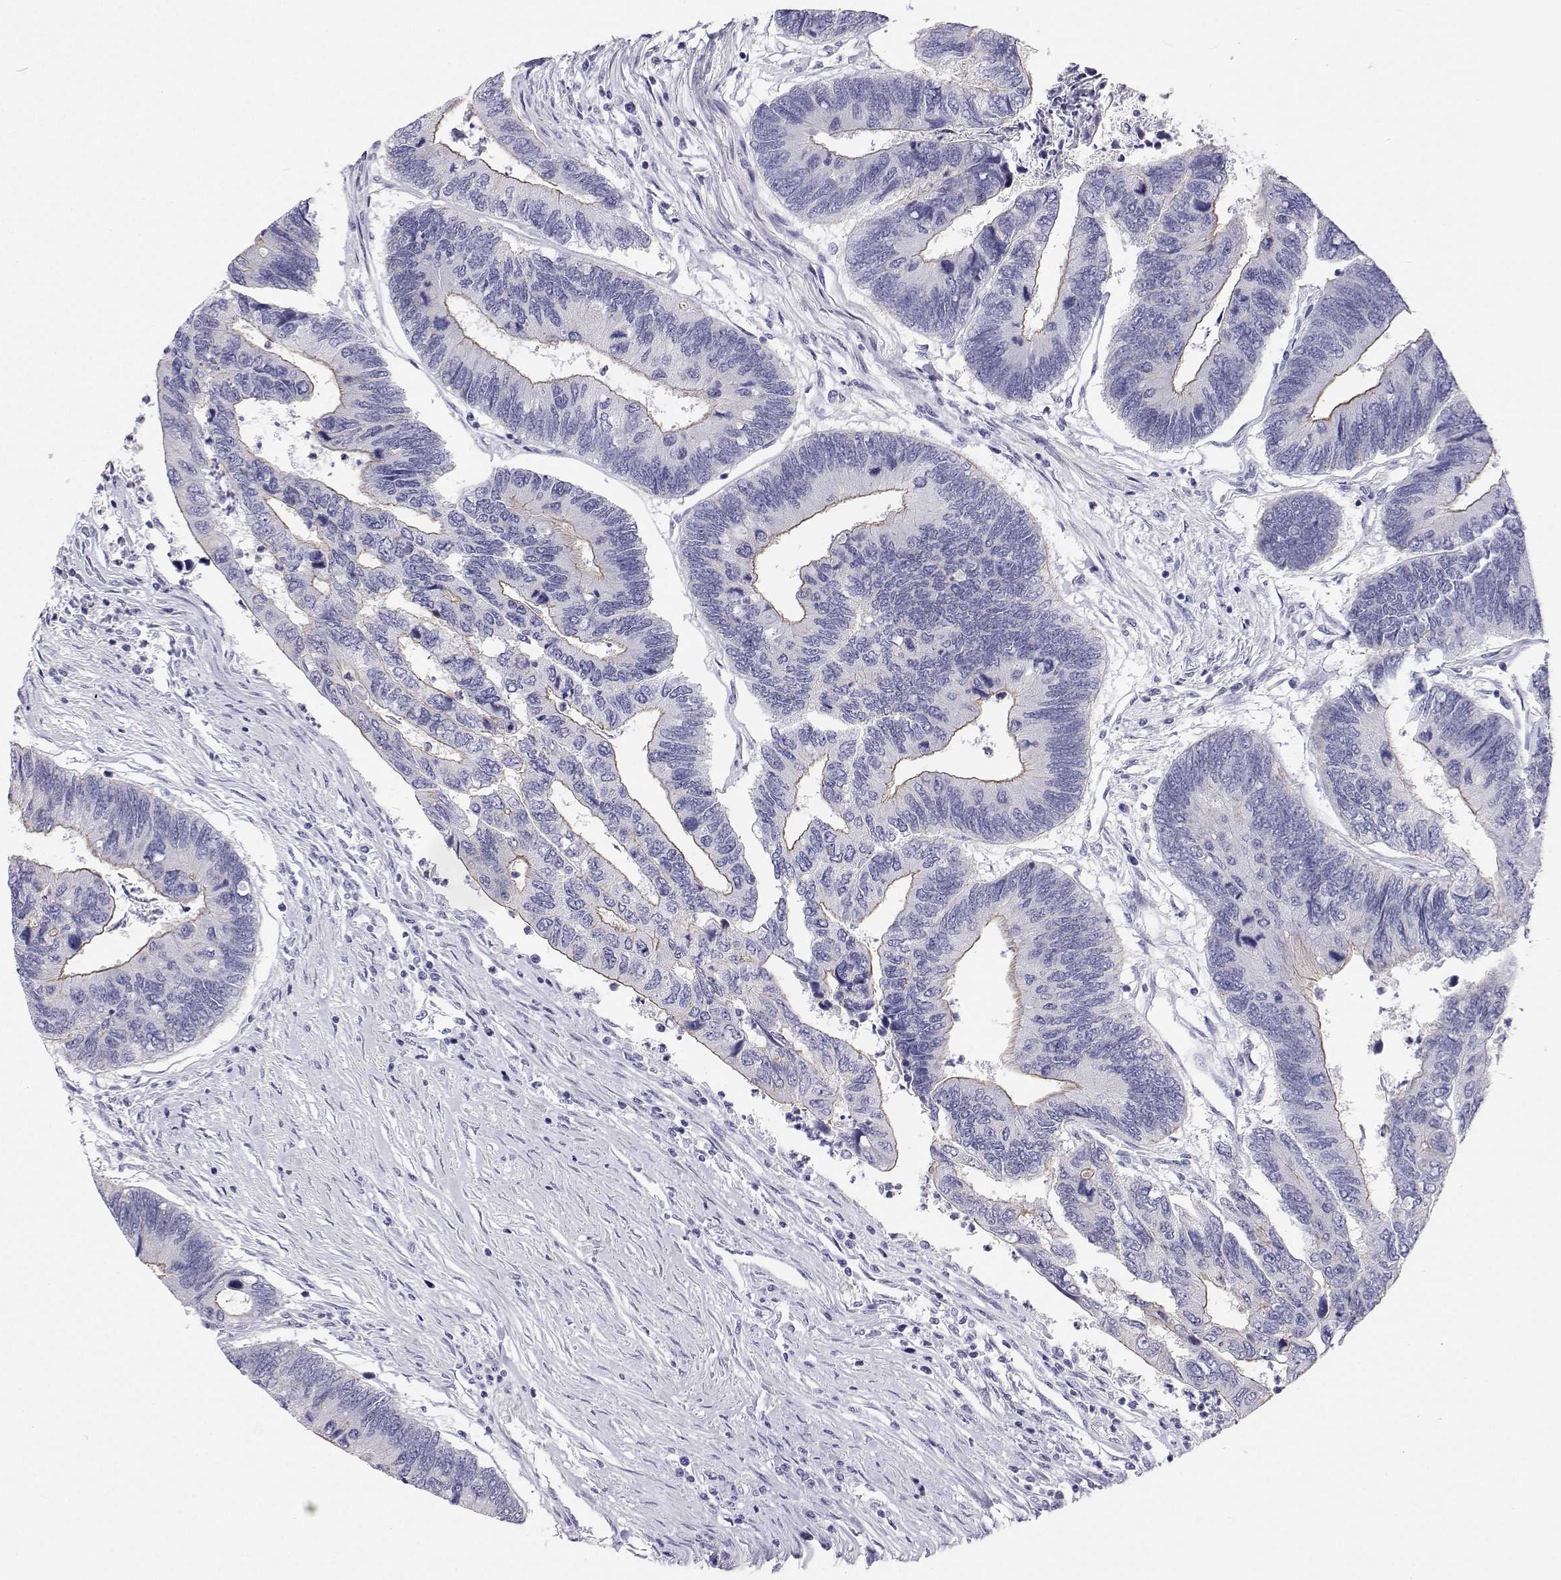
{"staining": {"intensity": "negative", "quantity": "none", "location": "none"}, "tissue": "colorectal cancer", "cell_type": "Tumor cells", "image_type": "cancer", "snomed": [{"axis": "morphology", "description": "Adenocarcinoma, NOS"}, {"axis": "topography", "description": "Colon"}], "caption": "An image of human adenocarcinoma (colorectal) is negative for staining in tumor cells. (DAB immunohistochemistry (IHC) with hematoxylin counter stain).", "gene": "BHMT", "patient": {"sex": "female", "age": 67}}